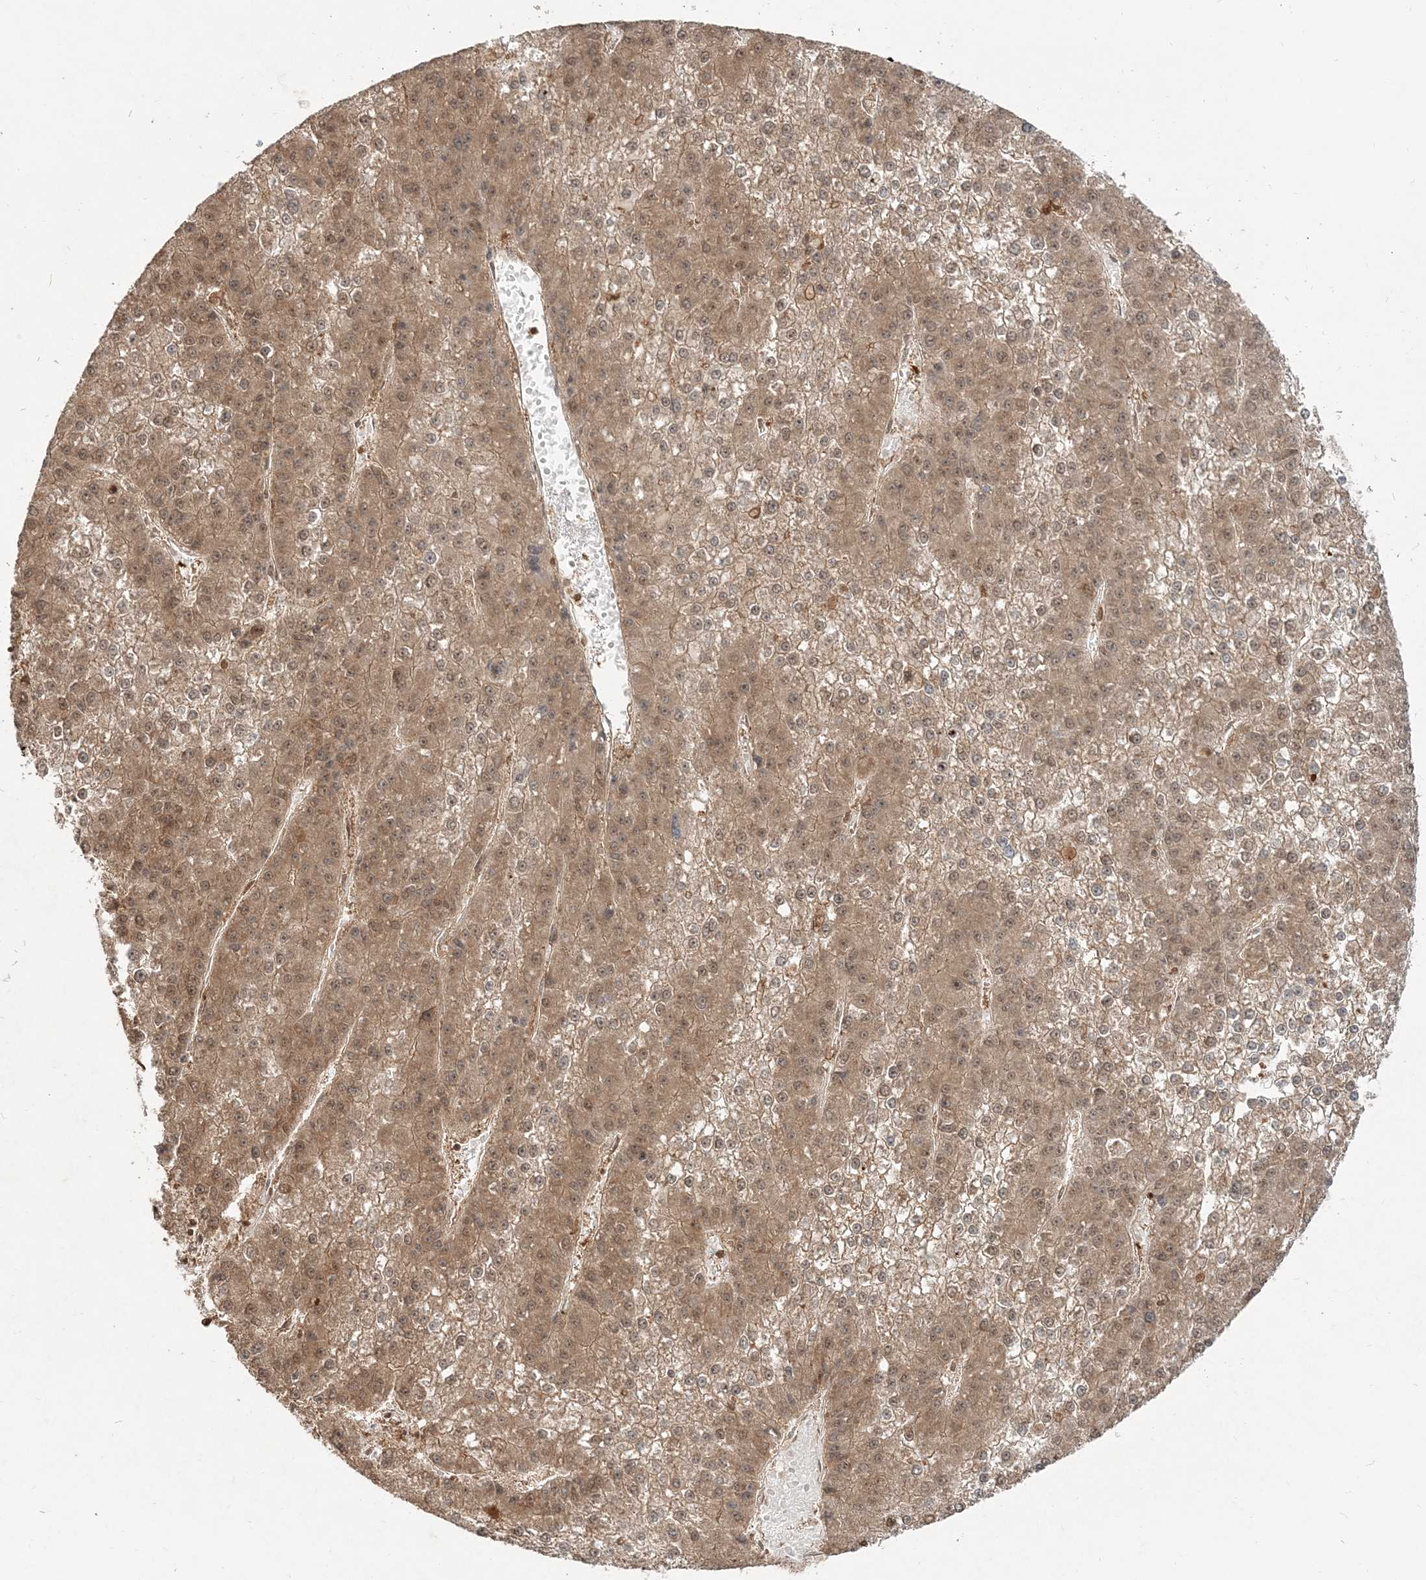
{"staining": {"intensity": "weak", "quantity": "<25%", "location": "cytoplasmic/membranous,nuclear"}, "tissue": "liver cancer", "cell_type": "Tumor cells", "image_type": "cancer", "snomed": [{"axis": "morphology", "description": "Carcinoma, Hepatocellular, NOS"}, {"axis": "topography", "description": "Liver"}], "caption": "The histopathology image exhibits no staining of tumor cells in hepatocellular carcinoma (liver).", "gene": "CAB39", "patient": {"sex": "female", "age": 73}}